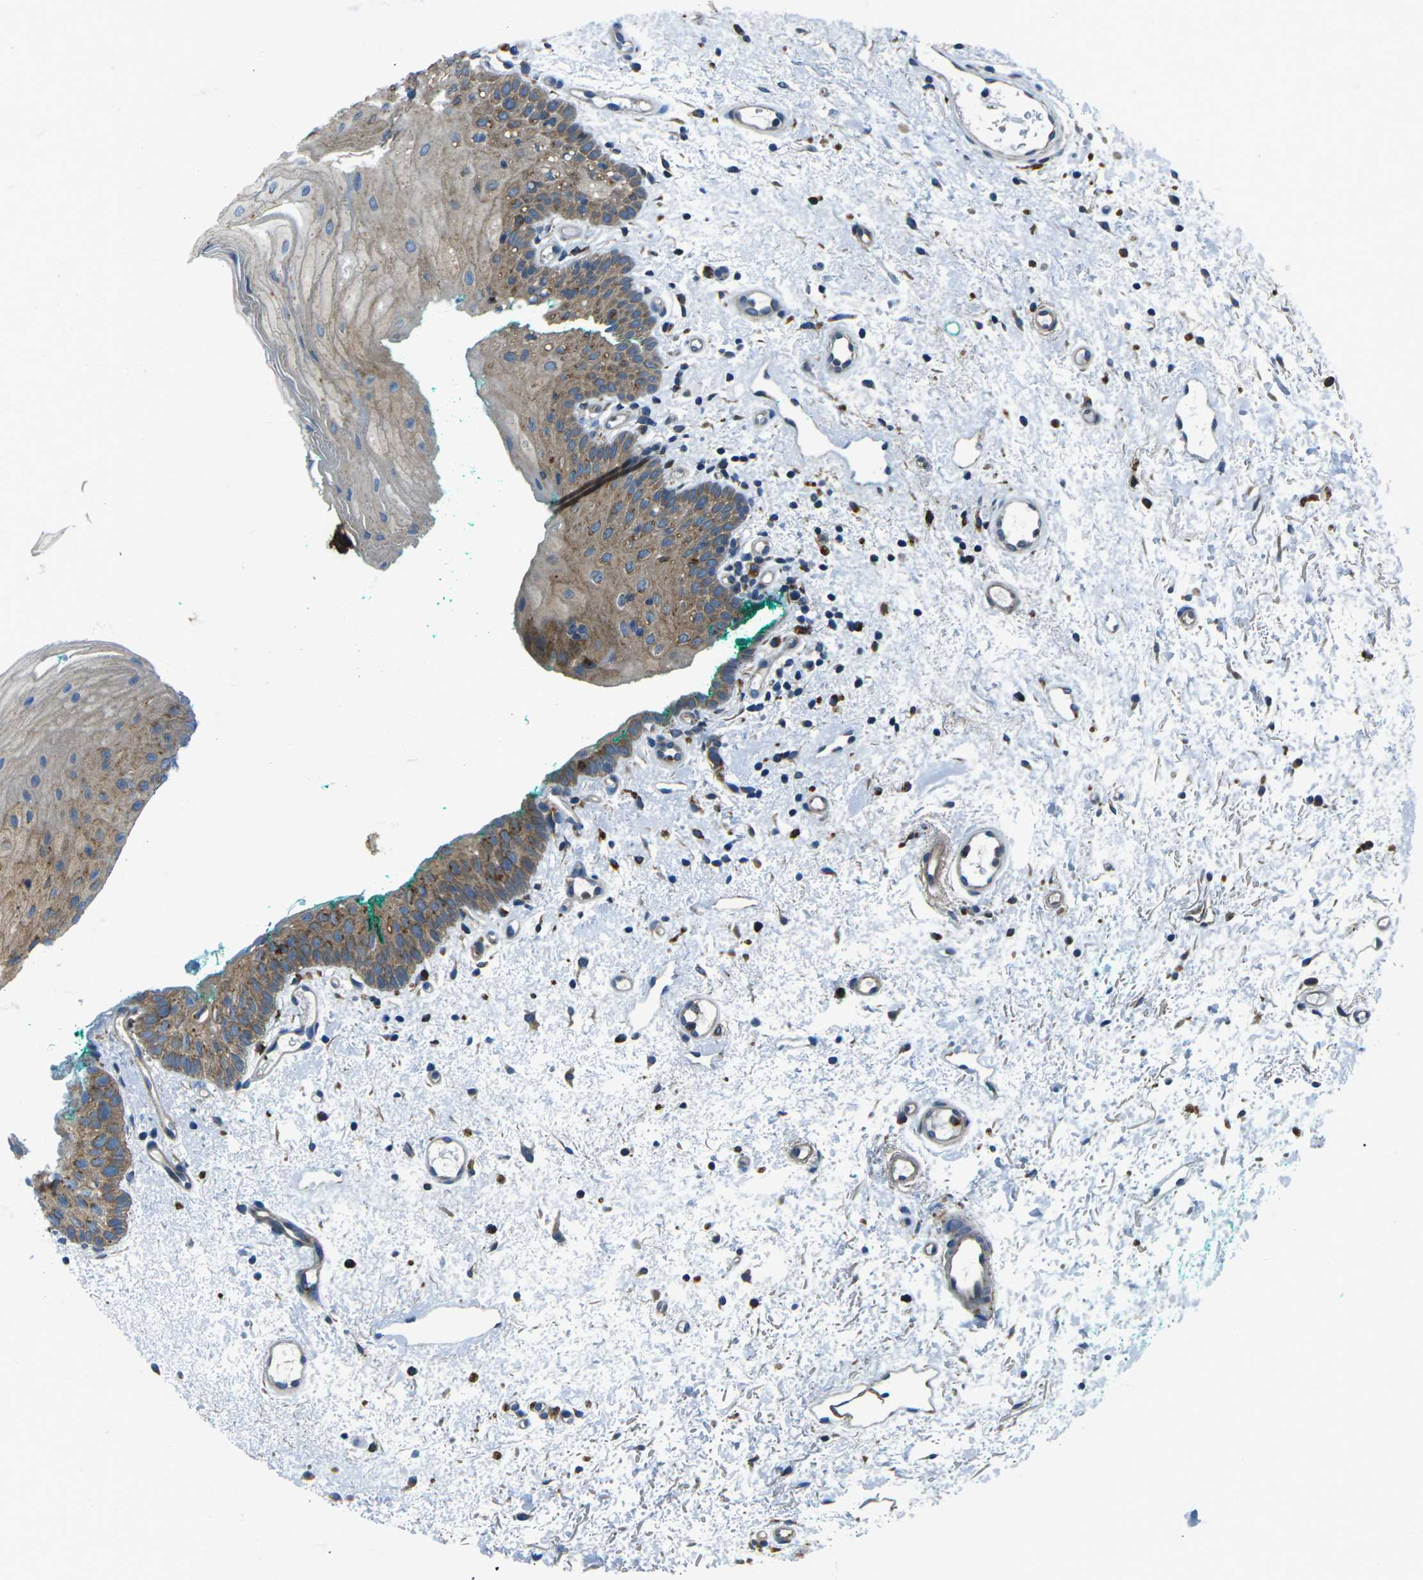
{"staining": {"intensity": "moderate", "quantity": "25%-75%", "location": "cytoplasmic/membranous"}, "tissue": "oral mucosa", "cell_type": "Squamous epithelial cells", "image_type": "normal", "snomed": [{"axis": "morphology", "description": "Normal tissue, NOS"}, {"axis": "morphology", "description": "Squamous cell carcinoma, NOS"}, {"axis": "topography", "description": "Oral tissue"}, {"axis": "topography", "description": "Salivary gland"}, {"axis": "topography", "description": "Head-Neck"}], "caption": "DAB (3,3'-diaminobenzidine) immunohistochemical staining of unremarkable oral mucosa exhibits moderate cytoplasmic/membranous protein positivity in about 25%-75% of squamous epithelial cells.", "gene": "CDK17", "patient": {"sex": "female", "age": 62}}